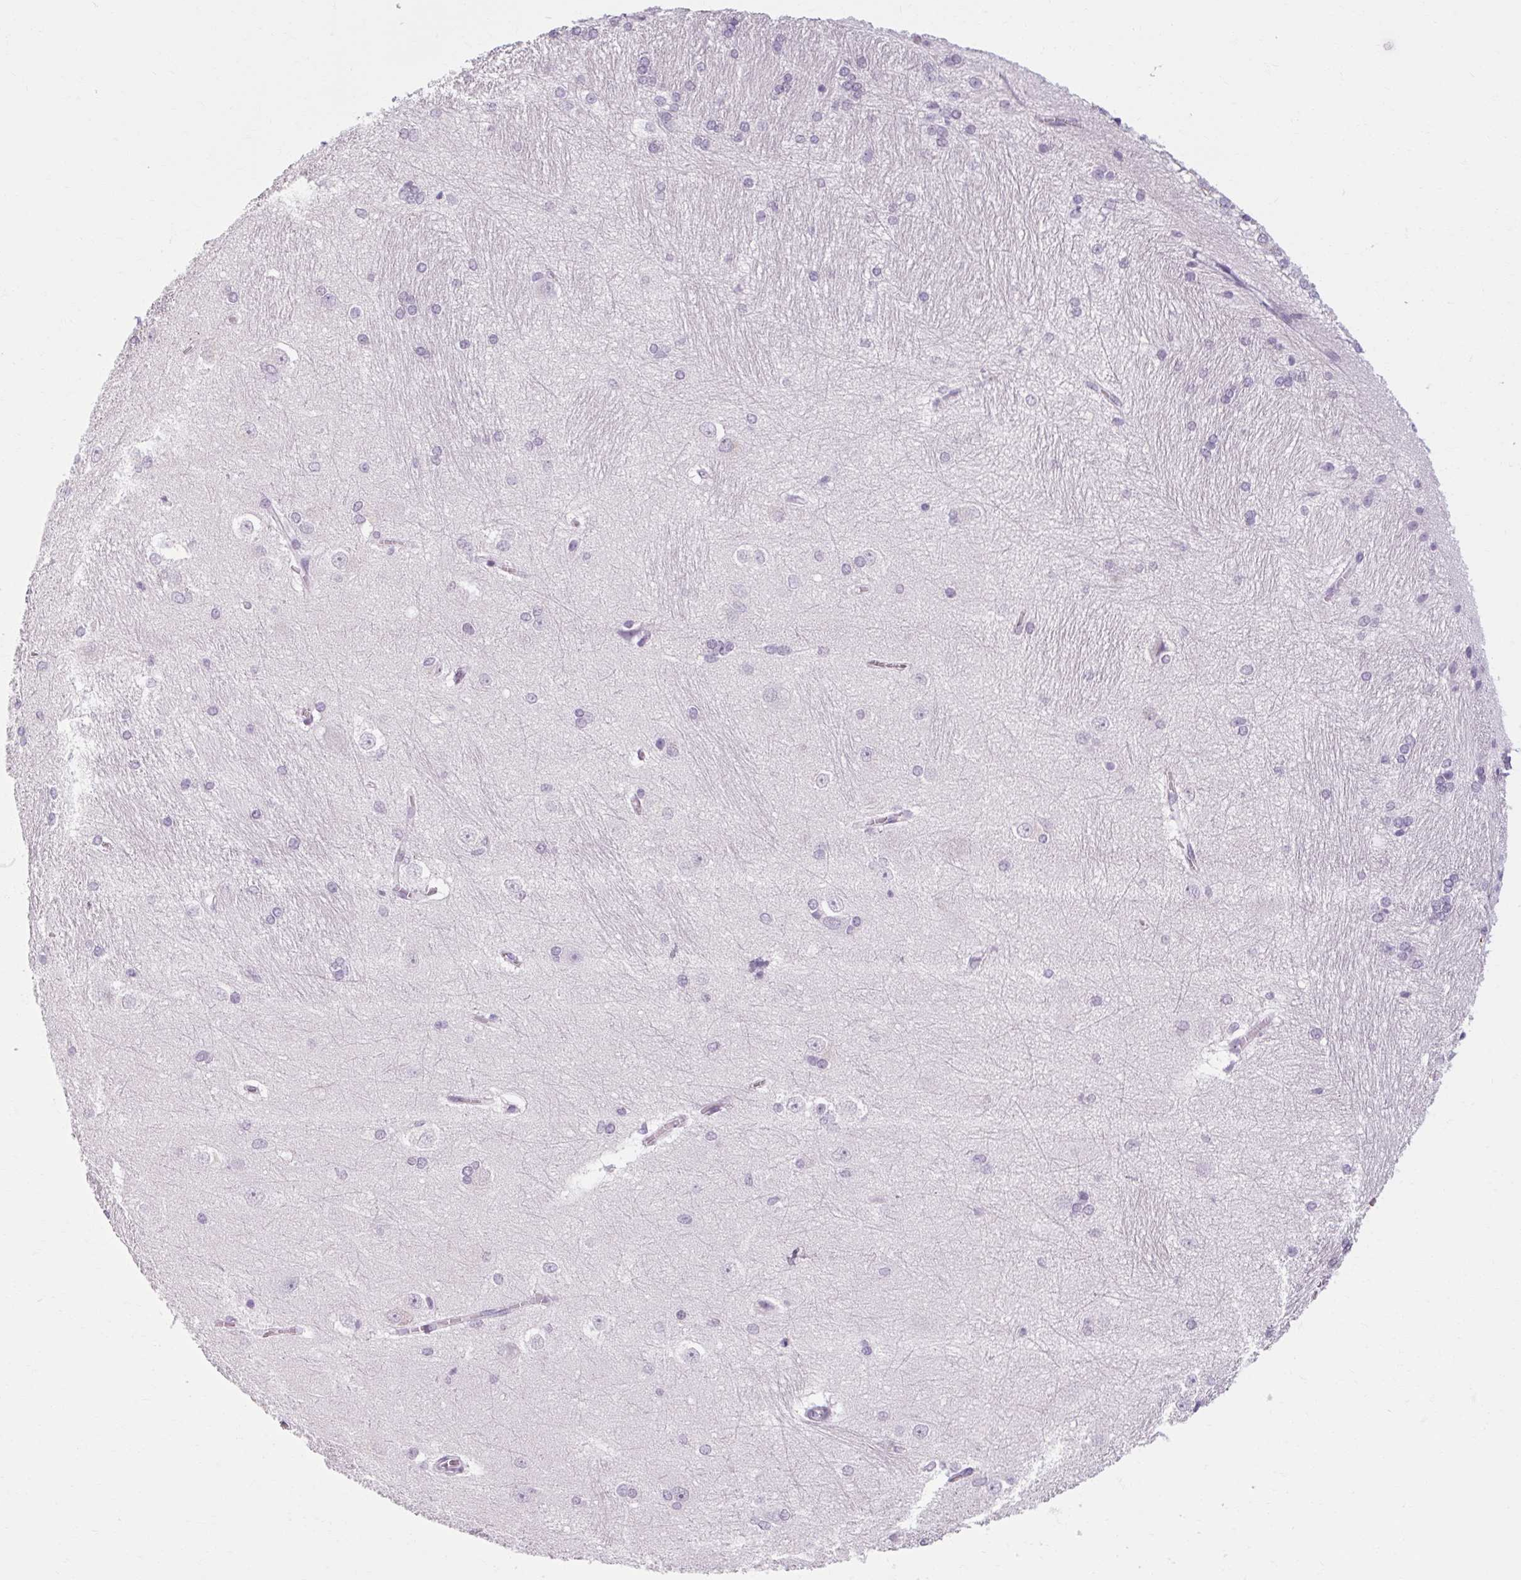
{"staining": {"intensity": "negative", "quantity": "none", "location": "none"}, "tissue": "hippocampus", "cell_type": "Glial cells", "image_type": "normal", "snomed": [{"axis": "morphology", "description": "Normal tissue, NOS"}, {"axis": "topography", "description": "Cerebral cortex"}, {"axis": "topography", "description": "Hippocampus"}], "caption": "A high-resolution photomicrograph shows IHC staining of unremarkable hippocampus, which displays no significant positivity in glial cells.", "gene": "POMC", "patient": {"sex": "female", "age": 19}}